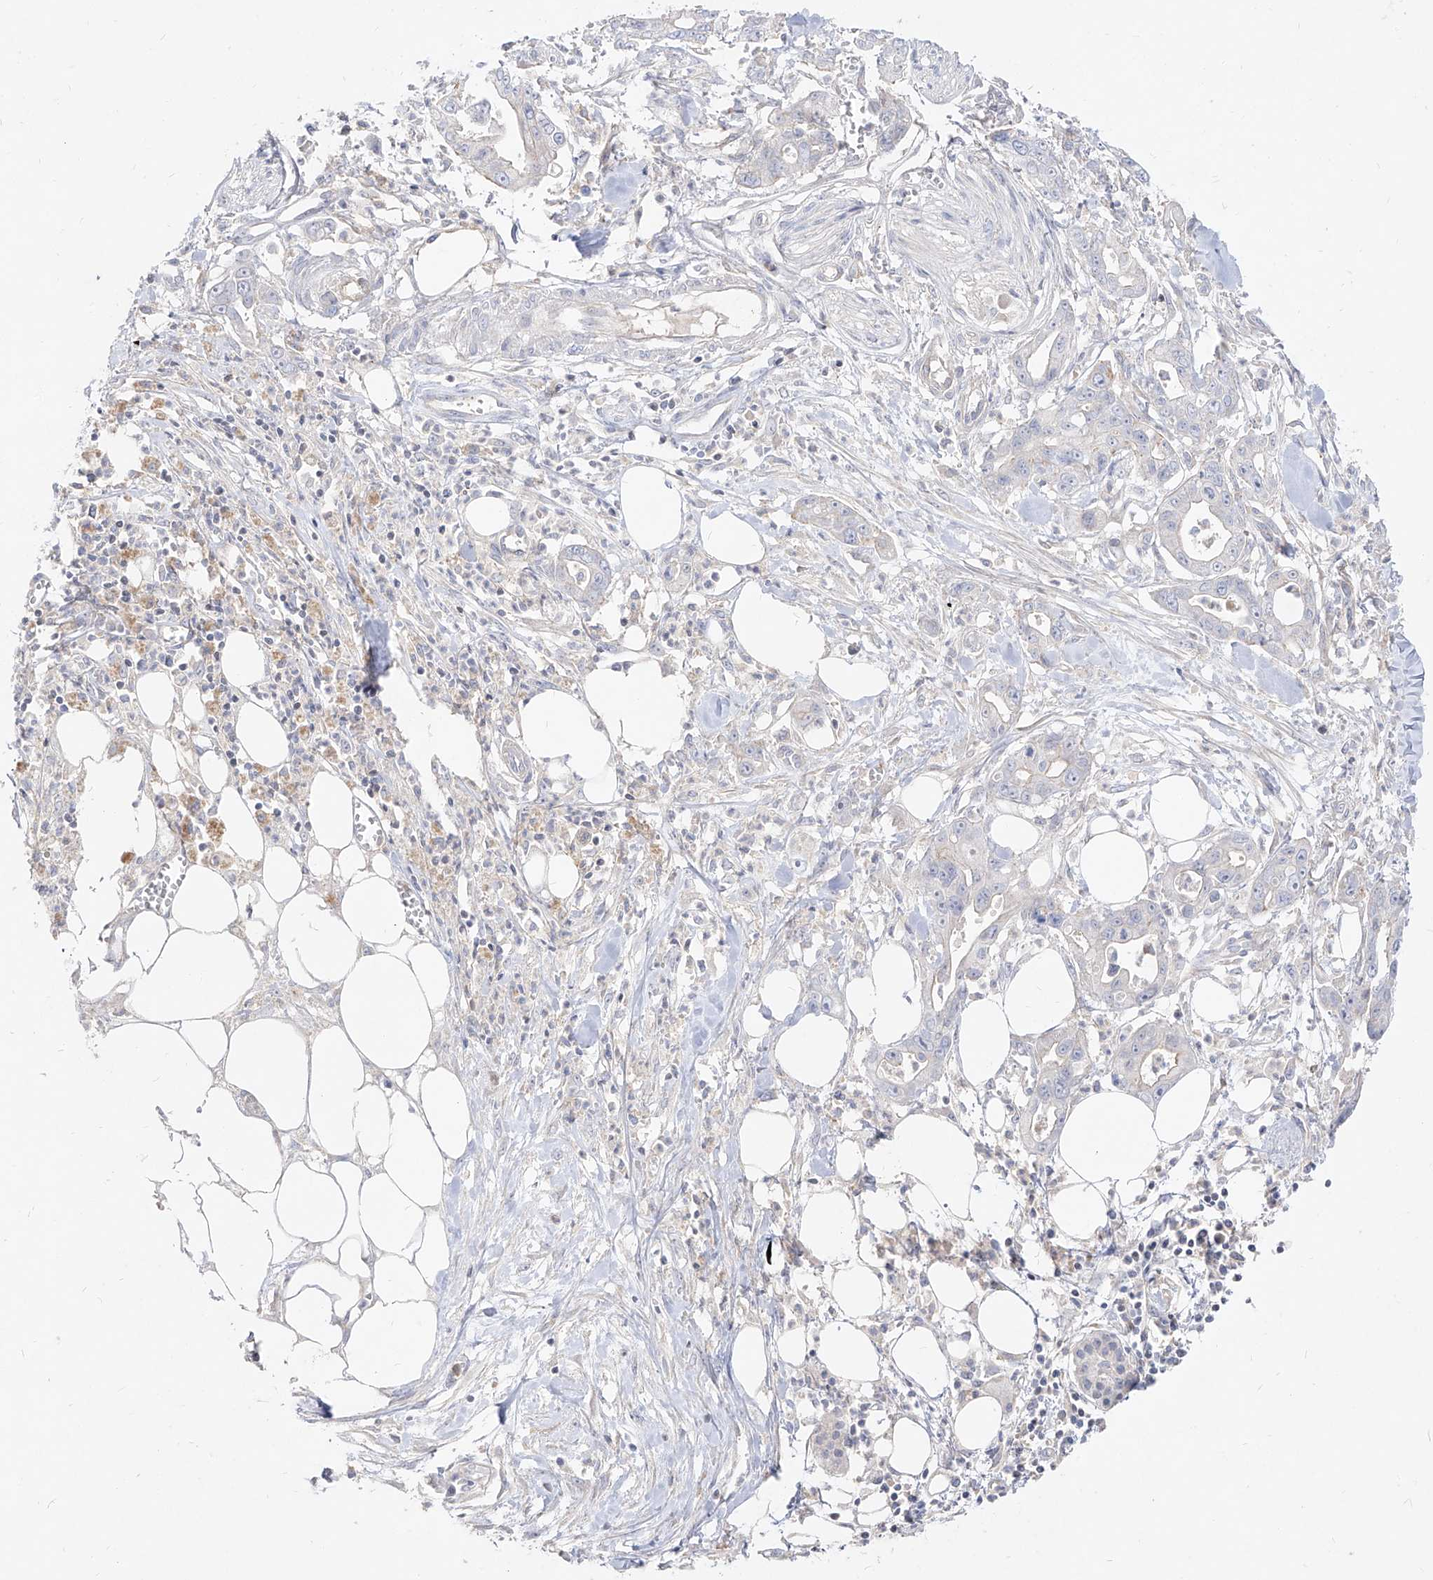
{"staining": {"intensity": "negative", "quantity": "none", "location": "none"}, "tissue": "pancreatic cancer", "cell_type": "Tumor cells", "image_type": "cancer", "snomed": [{"axis": "morphology", "description": "Adenocarcinoma, NOS"}, {"axis": "topography", "description": "Pancreas"}], "caption": "Immunohistochemistry micrograph of neoplastic tissue: pancreatic adenocarcinoma stained with DAB shows no significant protein staining in tumor cells.", "gene": "RBFOX3", "patient": {"sex": "male", "age": 68}}